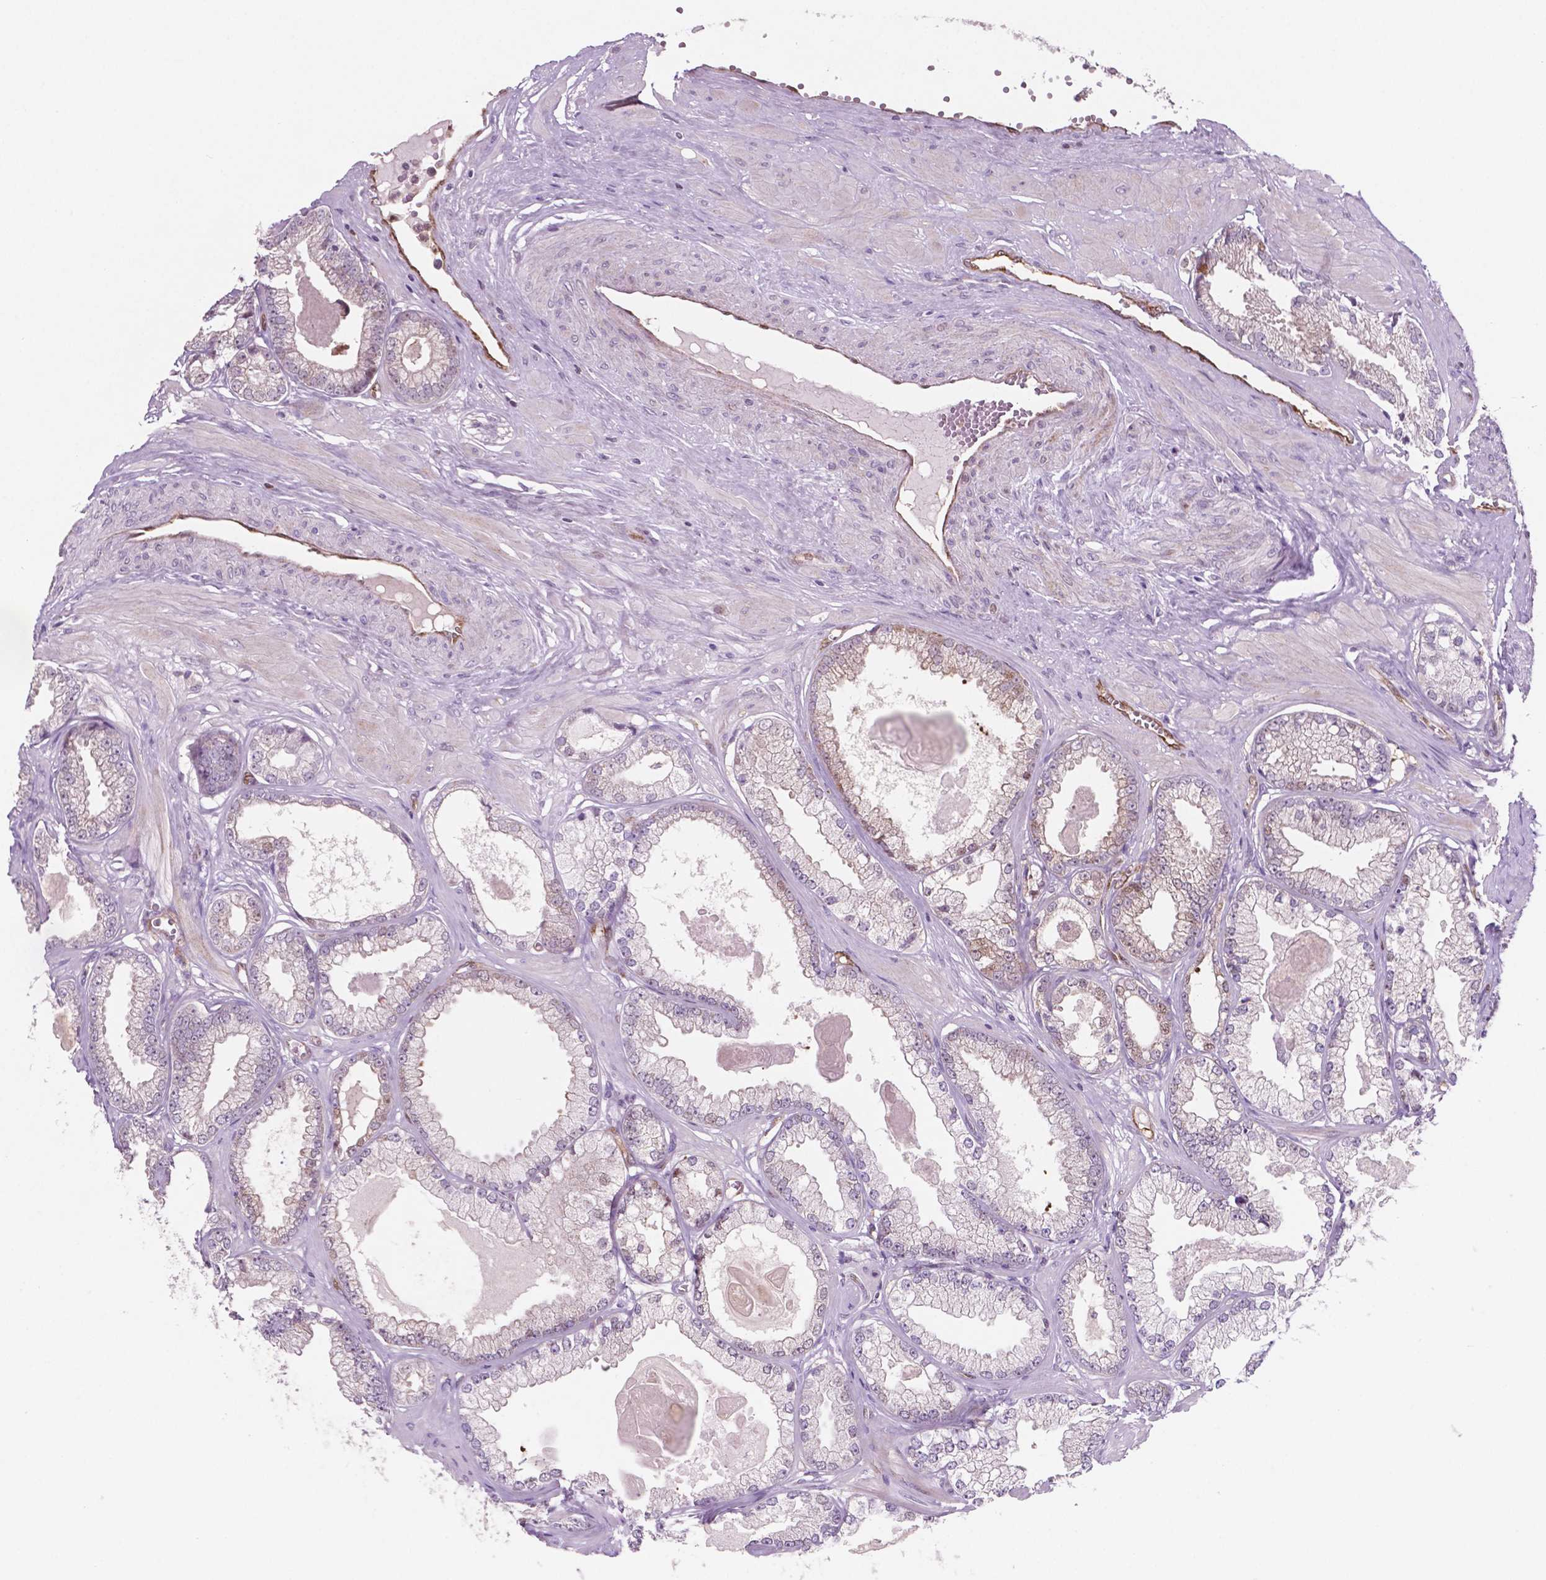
{"staining": {"intensity": "weak", "quantity": "<25%", "location": "cytoplasmic/membranous"}, "tissue": "prostate cancer", "cell_type": "Tumor cells", "image_type": "cancer", "snomed": [{"axis": "morphology", "description": "Adenocarcinoma, Low grade"}, {"axis": "topography", "description": "Prostate"}], "caption": "Tumor cells show no significant protein positivity in prostate cancer (low-grade adenocarcinoma). The staining was performed using DAB to visualize the protein expression in brown, while the nuclei were stained in blue with hematoxylin (Magnification: 20x).", "gene": "LDHA", "patient": {"sex": "male", "age": 64}}